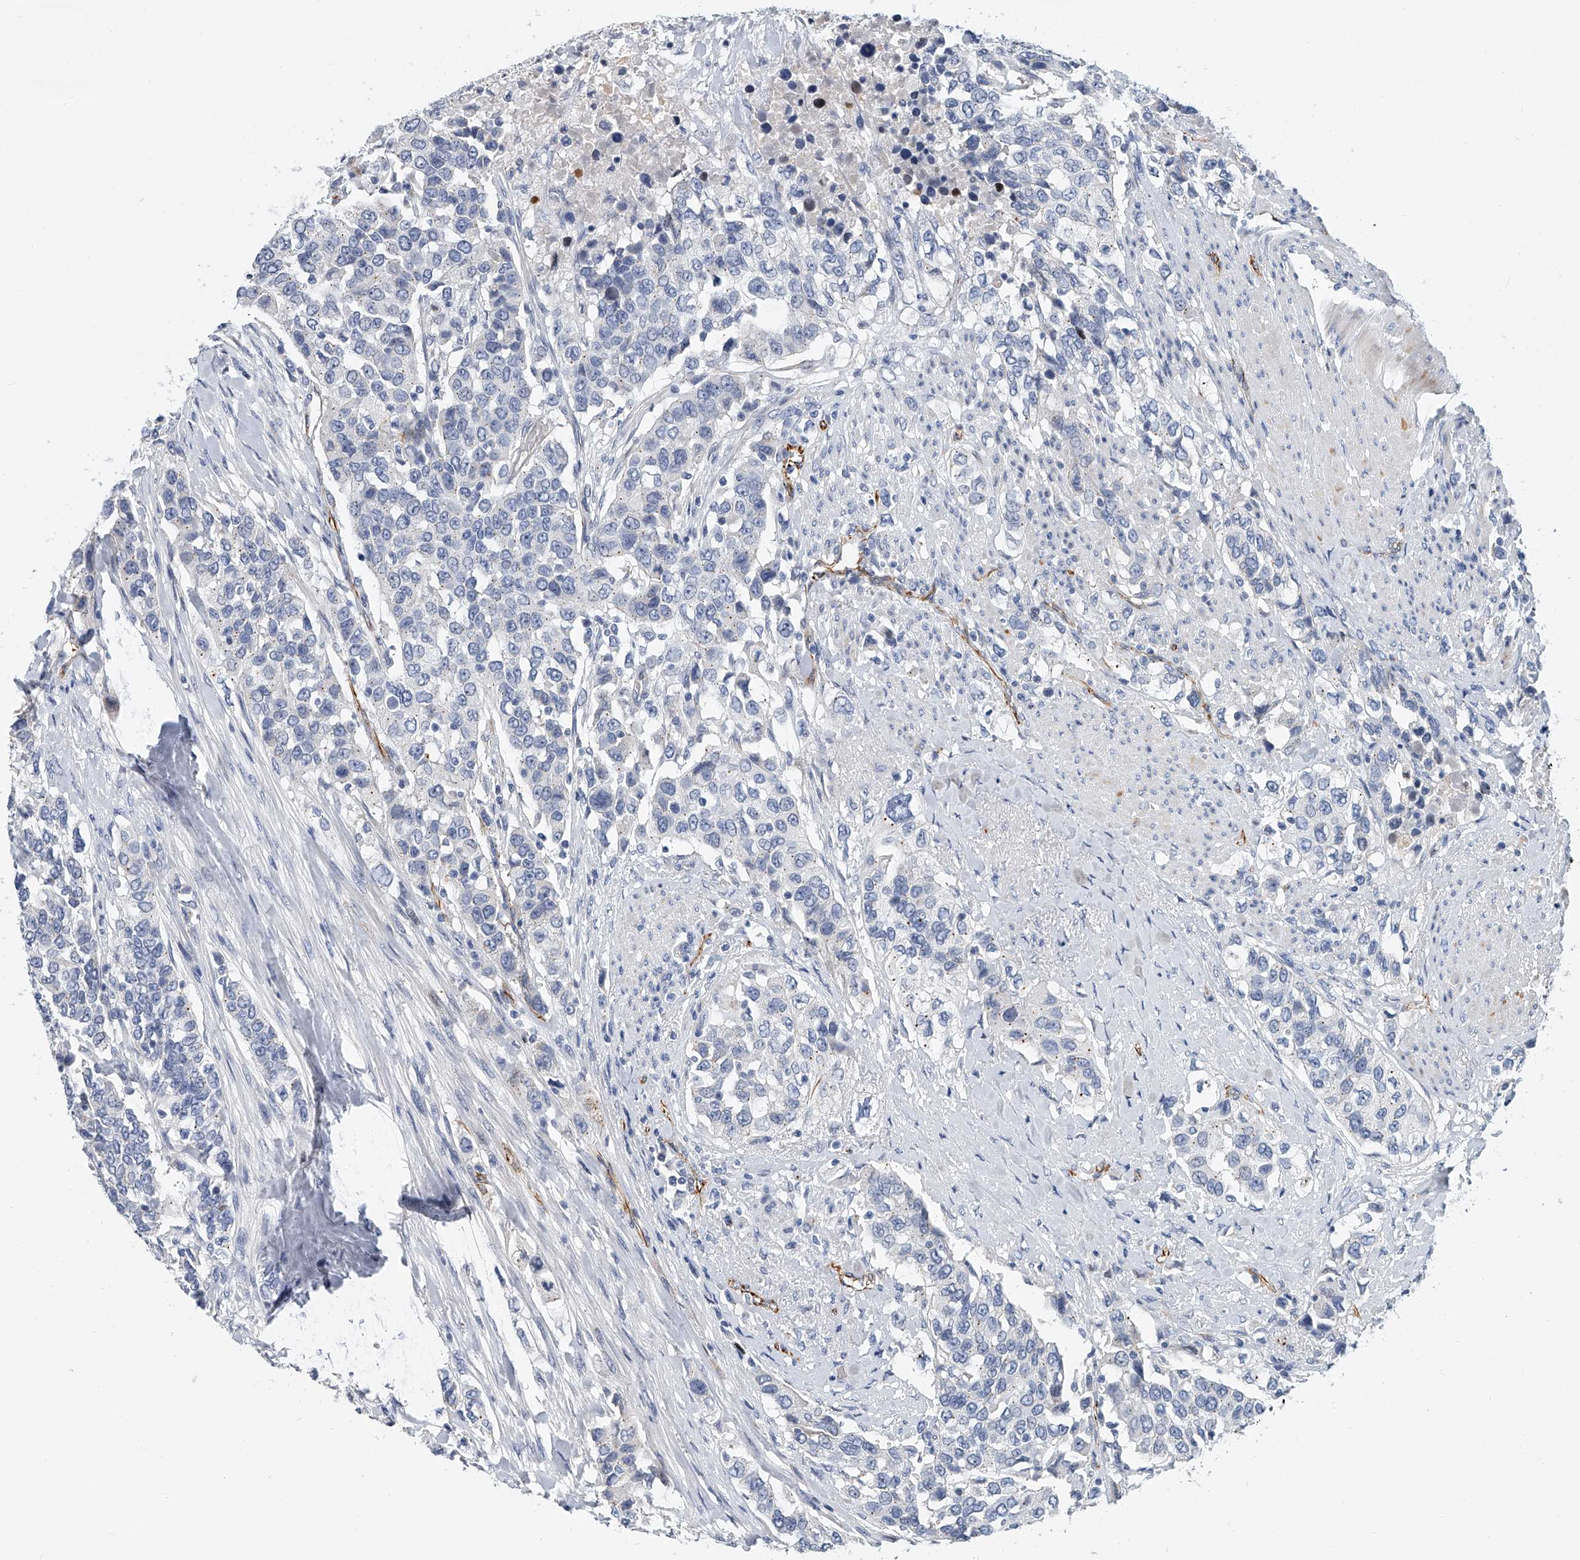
{"staining": {"intensity": "negative", "quantity": "none", "location": "none"}, "tissue": "urothelial cancer", "cell_type": "Tumor cells", "image_type": "cancer", "snomed": [{"axis": "morphology", "description": "Urothelial carcinoma, High grade"}, {"axis": "topography", "description": "Urinary bladder"}], "caption": "Immunohistochemistry (IHC) image of urothelial cancer stained for a protein (brown), which exhibits no expression in tumor cells. Brightfield microscopy of IHC stained with DAB (brown) and hematoxylin (blue), captured at high magnification.", "gene": "KIRREL1", "patient": {"sex": "female", "age": 80}}